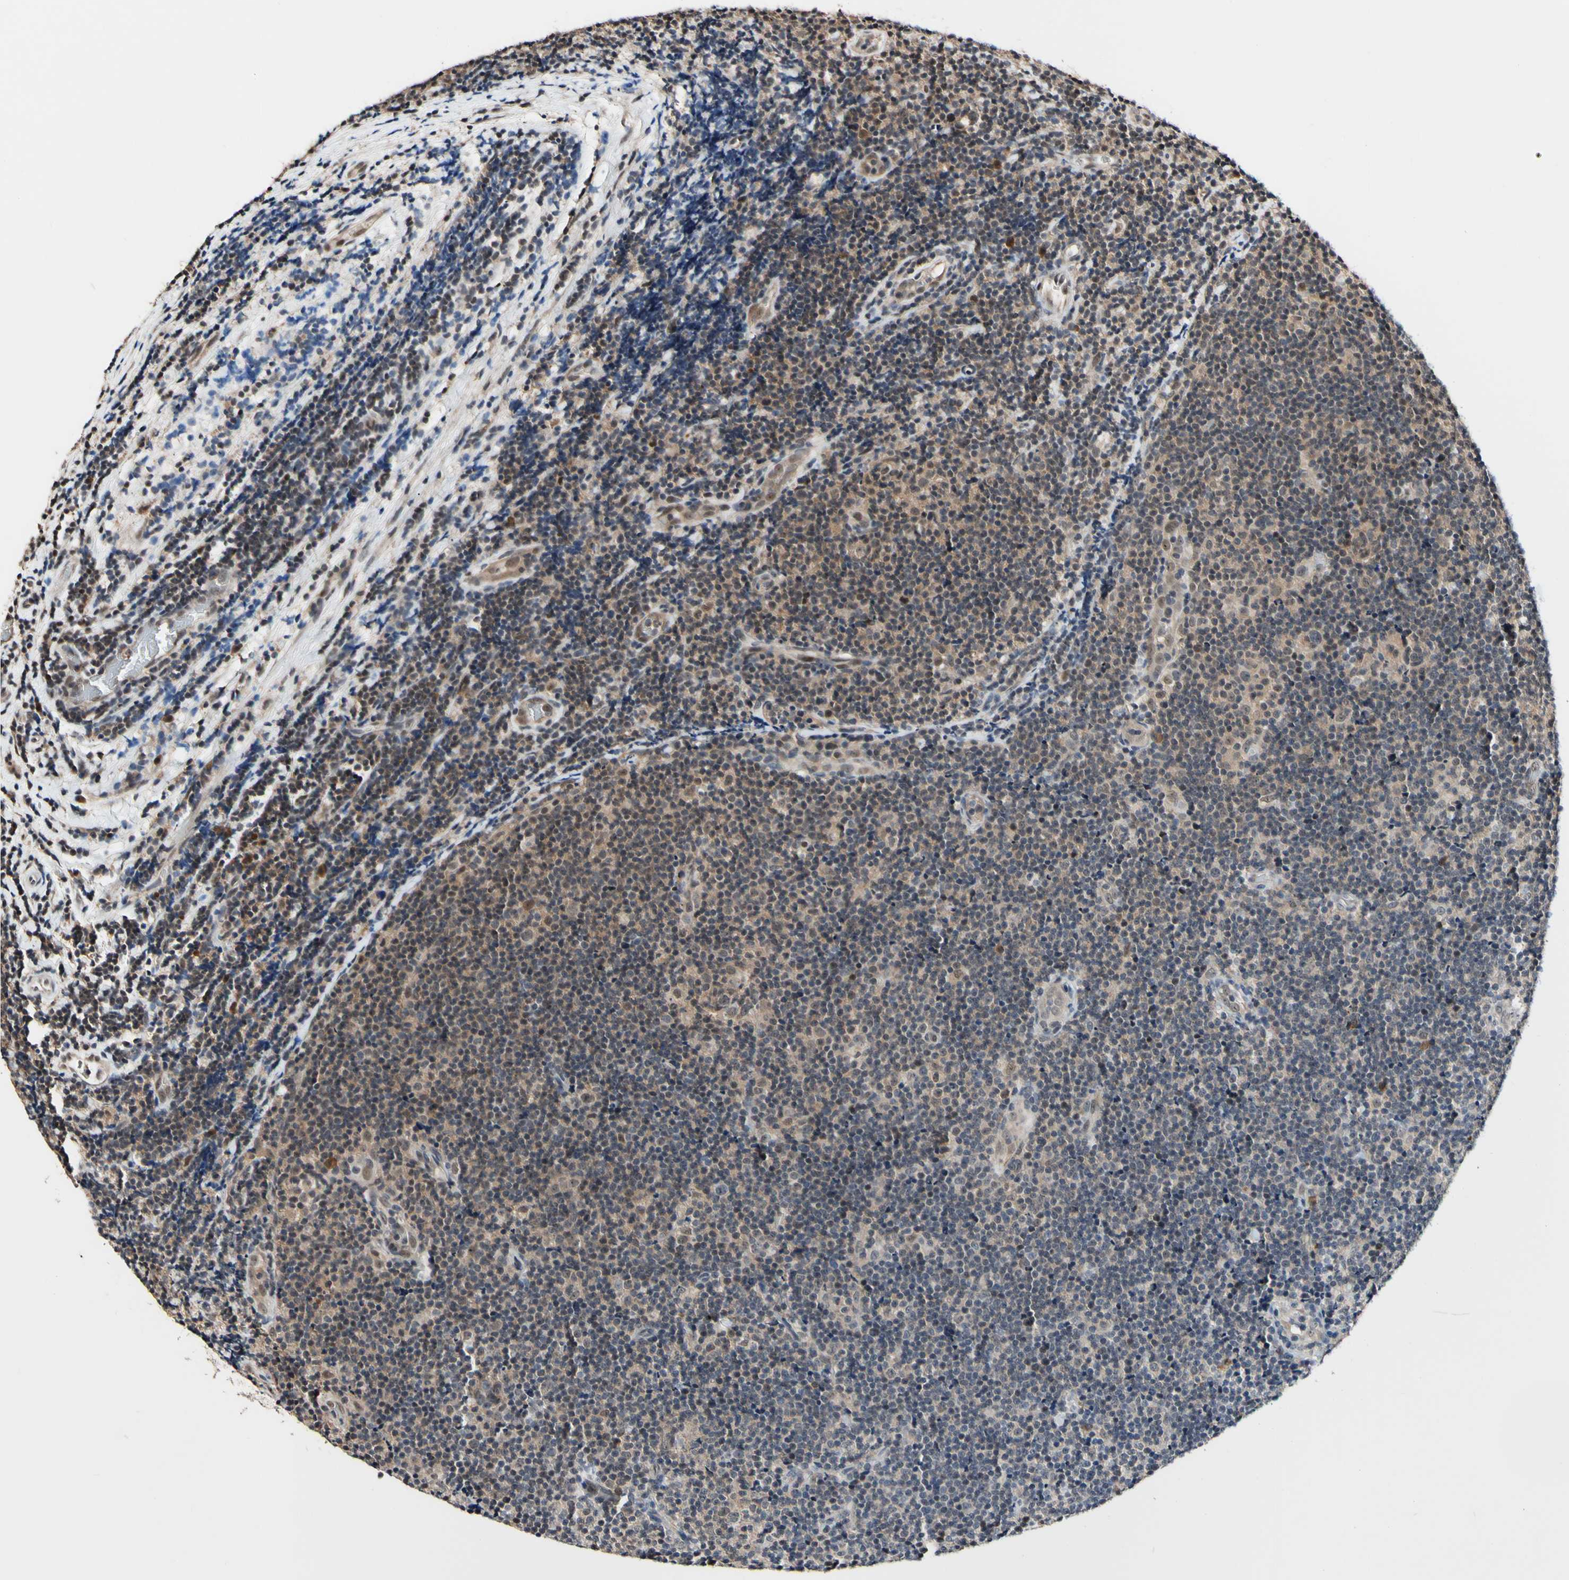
{"staining": {"intensity": "weak", "quantity": ">75%", "location": "cytoplasmic/membranous,nuclear"}, "tissue": "lymphoma", "cell_type": "Tumor cells", "image_type": "cancer", "snomed": [{"axis": "morphology", "description": "Malignant lymphoma, non-Hodgkin's type, Low grade"}, {"axis": "topography", "description": "Lymph node"}], "caption": "There is low levels of weak cytoplasmic/membranous and nuclear staining in tumor cells of low-grade malignant lymphoma, non-Hodgkin's type, as demonstrated by immunohistochemical staining (brown color).", "gene": "PSMD10", "patient": {"sex": "male", "age": 83}}